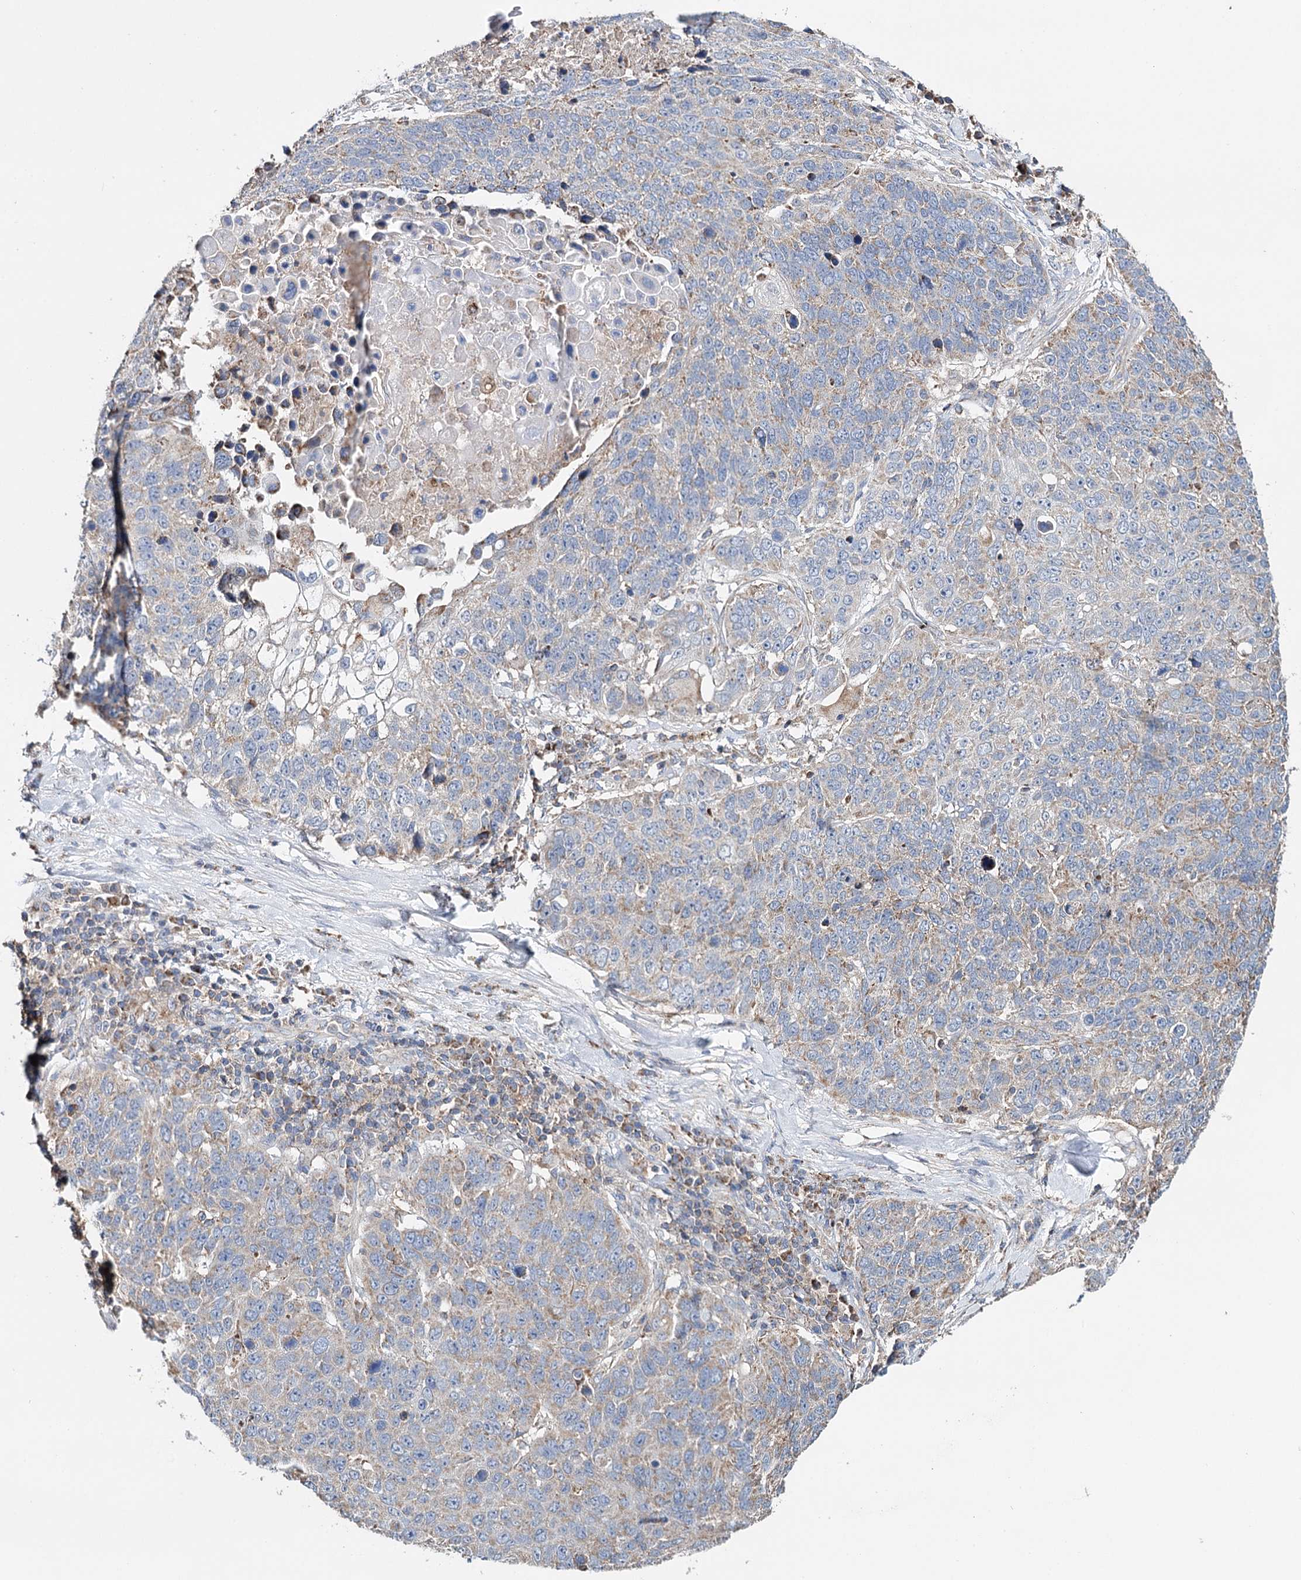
{"staining": {"intensity": "negative", "quantity": "none", "location": "none"}, "tissue": "lung cancer", "cell_type": "Tumor cells", "image_type": "cancer", "snomed": [{"axis": "morphology", "description": "Normal tissue, NOS"}, {"axis": "morphology", "description": "Squamous cell carcinoma, NOS"}, {"axis": "topography", "description": "Lymph node"}, {"axis": "topography", "description": "Lung"}], "caption": "The immunohistochemistry micrograph has no significant expression in tumor cells of squamous cell carcinoma (lung) tissue.", "gene": "CFAP46", "patient": {"sex": "male", "age": 66}}